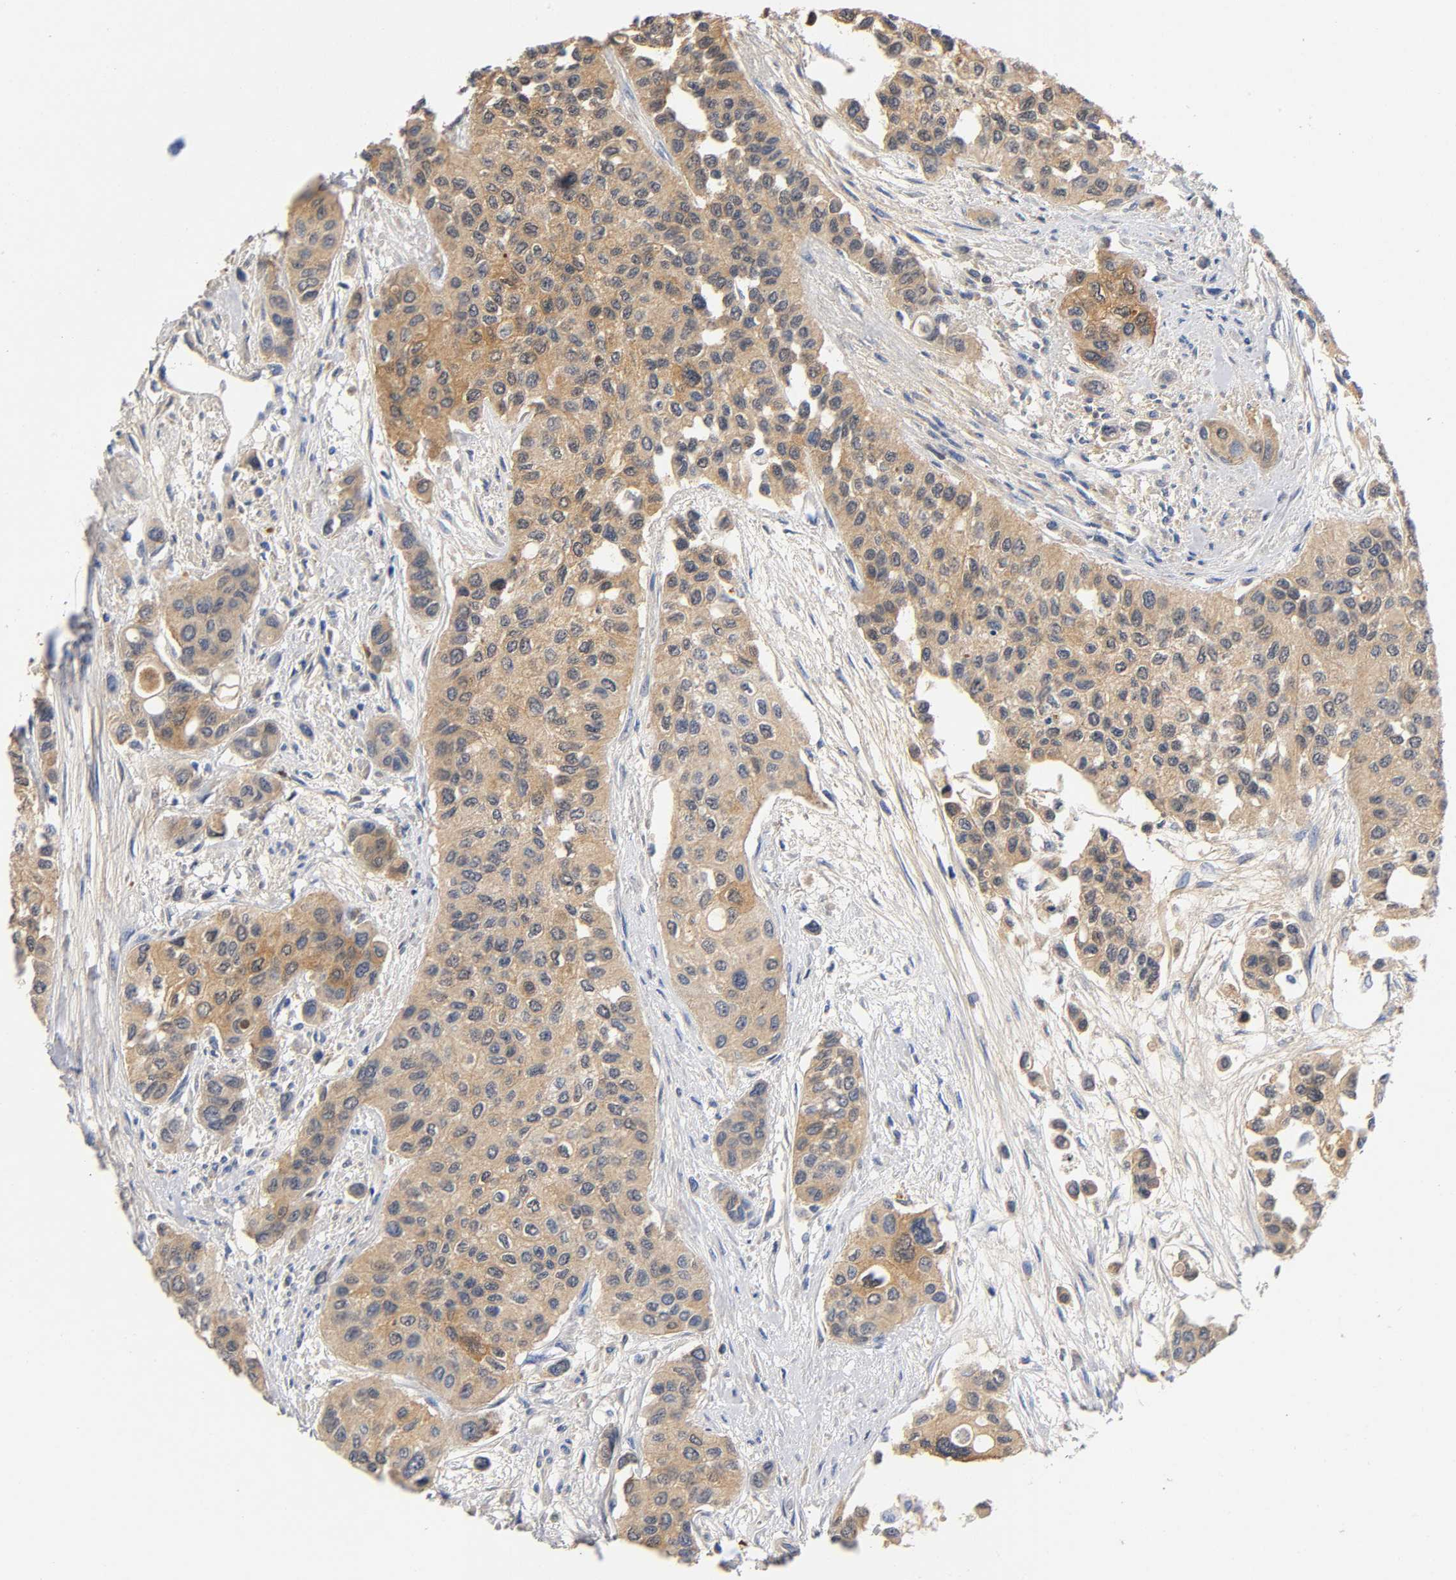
{"staining": {"intensity": "weak", "quantity": ">75%", "location": "cytoplasmic/membranous"}, "tissue": "urothelial cancer", "cell_type": "Tumor cells", "image_type": "cancer", "snomed": [{"axis": "morphology", "description": "Urothelial carcinoma, High grade"}, {"axis": "topography", "description": "Urinary bladder"}], "caption": "Protein staining of urothelial cancer tissue shows weak cytoplasmic/membranous positivity in approximately >75% of tumor cells.", "gene": "TNC", "patient": {"sex": "female", "age": 56}}